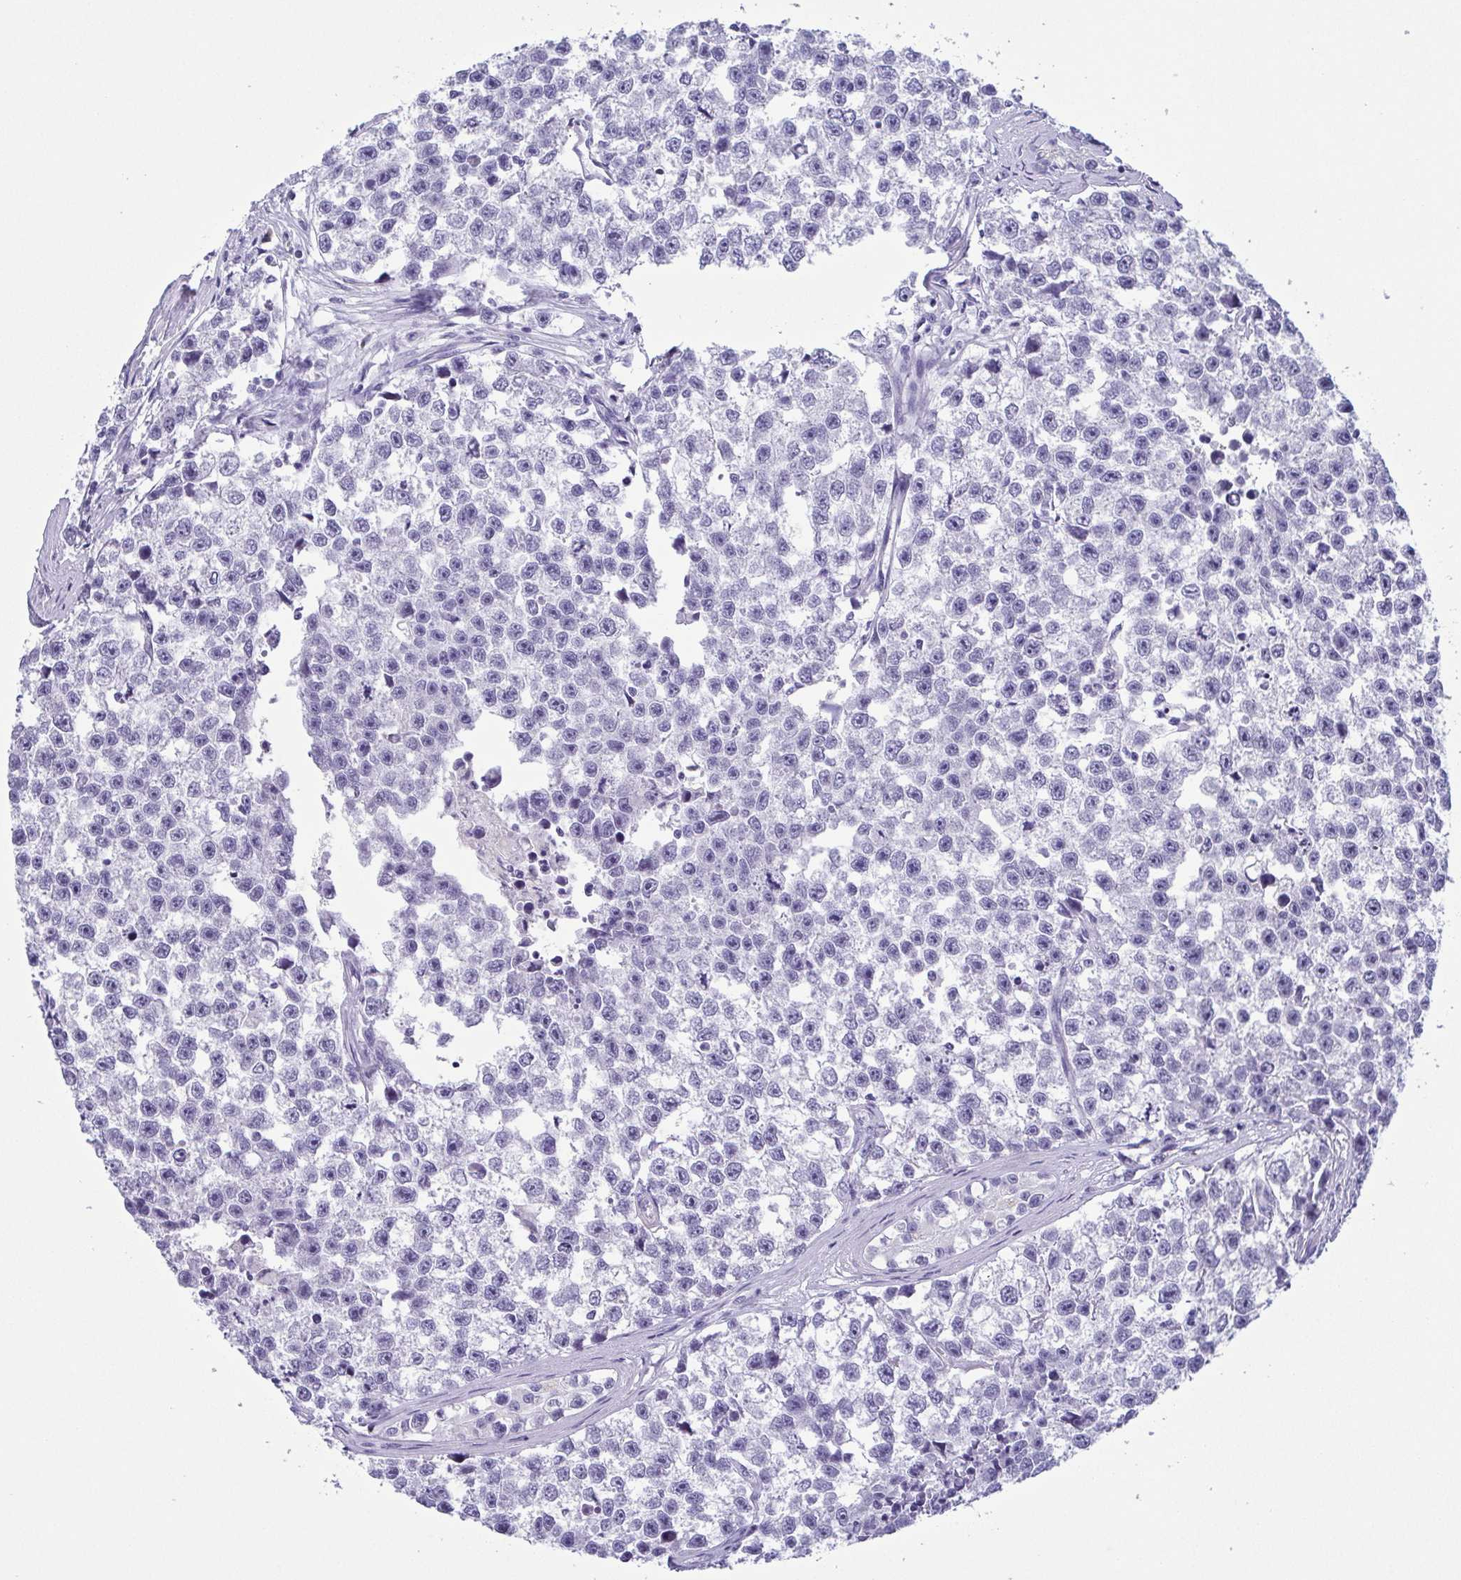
{"staining": {"intensity": "negative", "quantity": "none", "location": "none"}, "tissue": "testis cancer", "cell_type": "Tumor cells", "image_type": "cancer", "snomed": [{"axis": "morphology", "description": "Seminoma, NOS"}, {"axis": "topography", "description": "Testis"}], "caption": "A histopathology image of testis seminoma stained for a protein demonstrates no brown staining in tumor cells. (Brightfield microscopy of DAB (3,3'-diaminobenzidine) immunohistochemistry (IHC) at high magnification).", "gene": "MYL7", "patient": {"sex": "male", "age": 26}}